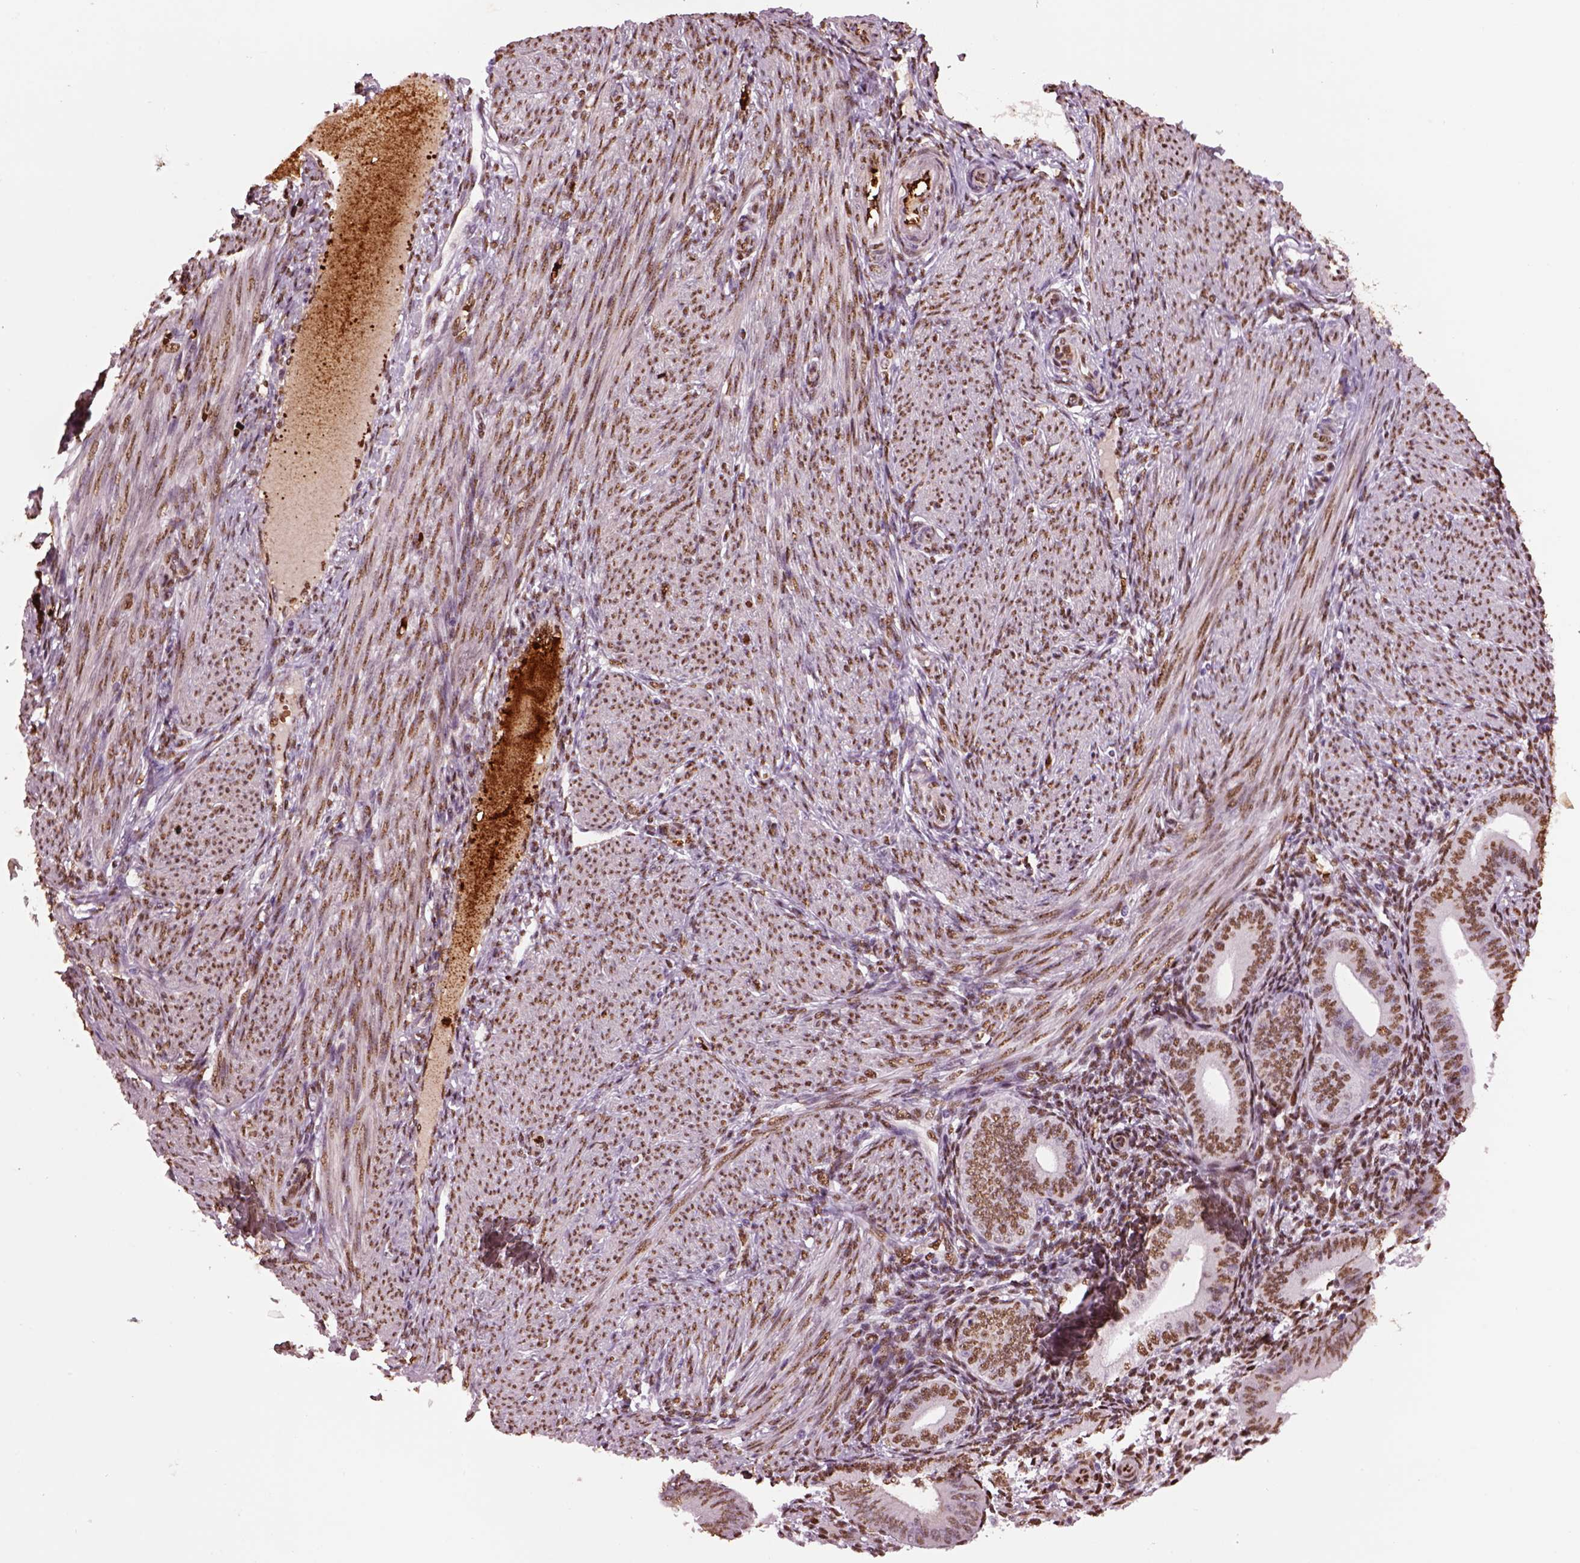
{"staining": {"intensity": "moderate", "quantity": "25%-75%", "location": "nuclear"}, "tissue": "endometrium", "cell_type": "Cells in endometrial stroma", "image_type": "normal", "snomed": [{"axis": "morphology", "description": "Normal tissue, NOS"}, {"axis": "topography", "description": "Endometrium"}], "caption": "Unremarkable endometrium was stained to show a protein in brown. There is medium levels of moderate nuclear expression in approximately 25%-75% of cells in endometrial stroma. The staining is performed using DAB brown chromogen to label protein expression. The nuclei are counter-stained blue using hematoxylin.", "gene": "DDX3X", "patient": {"sex": "female", "age": 39}}